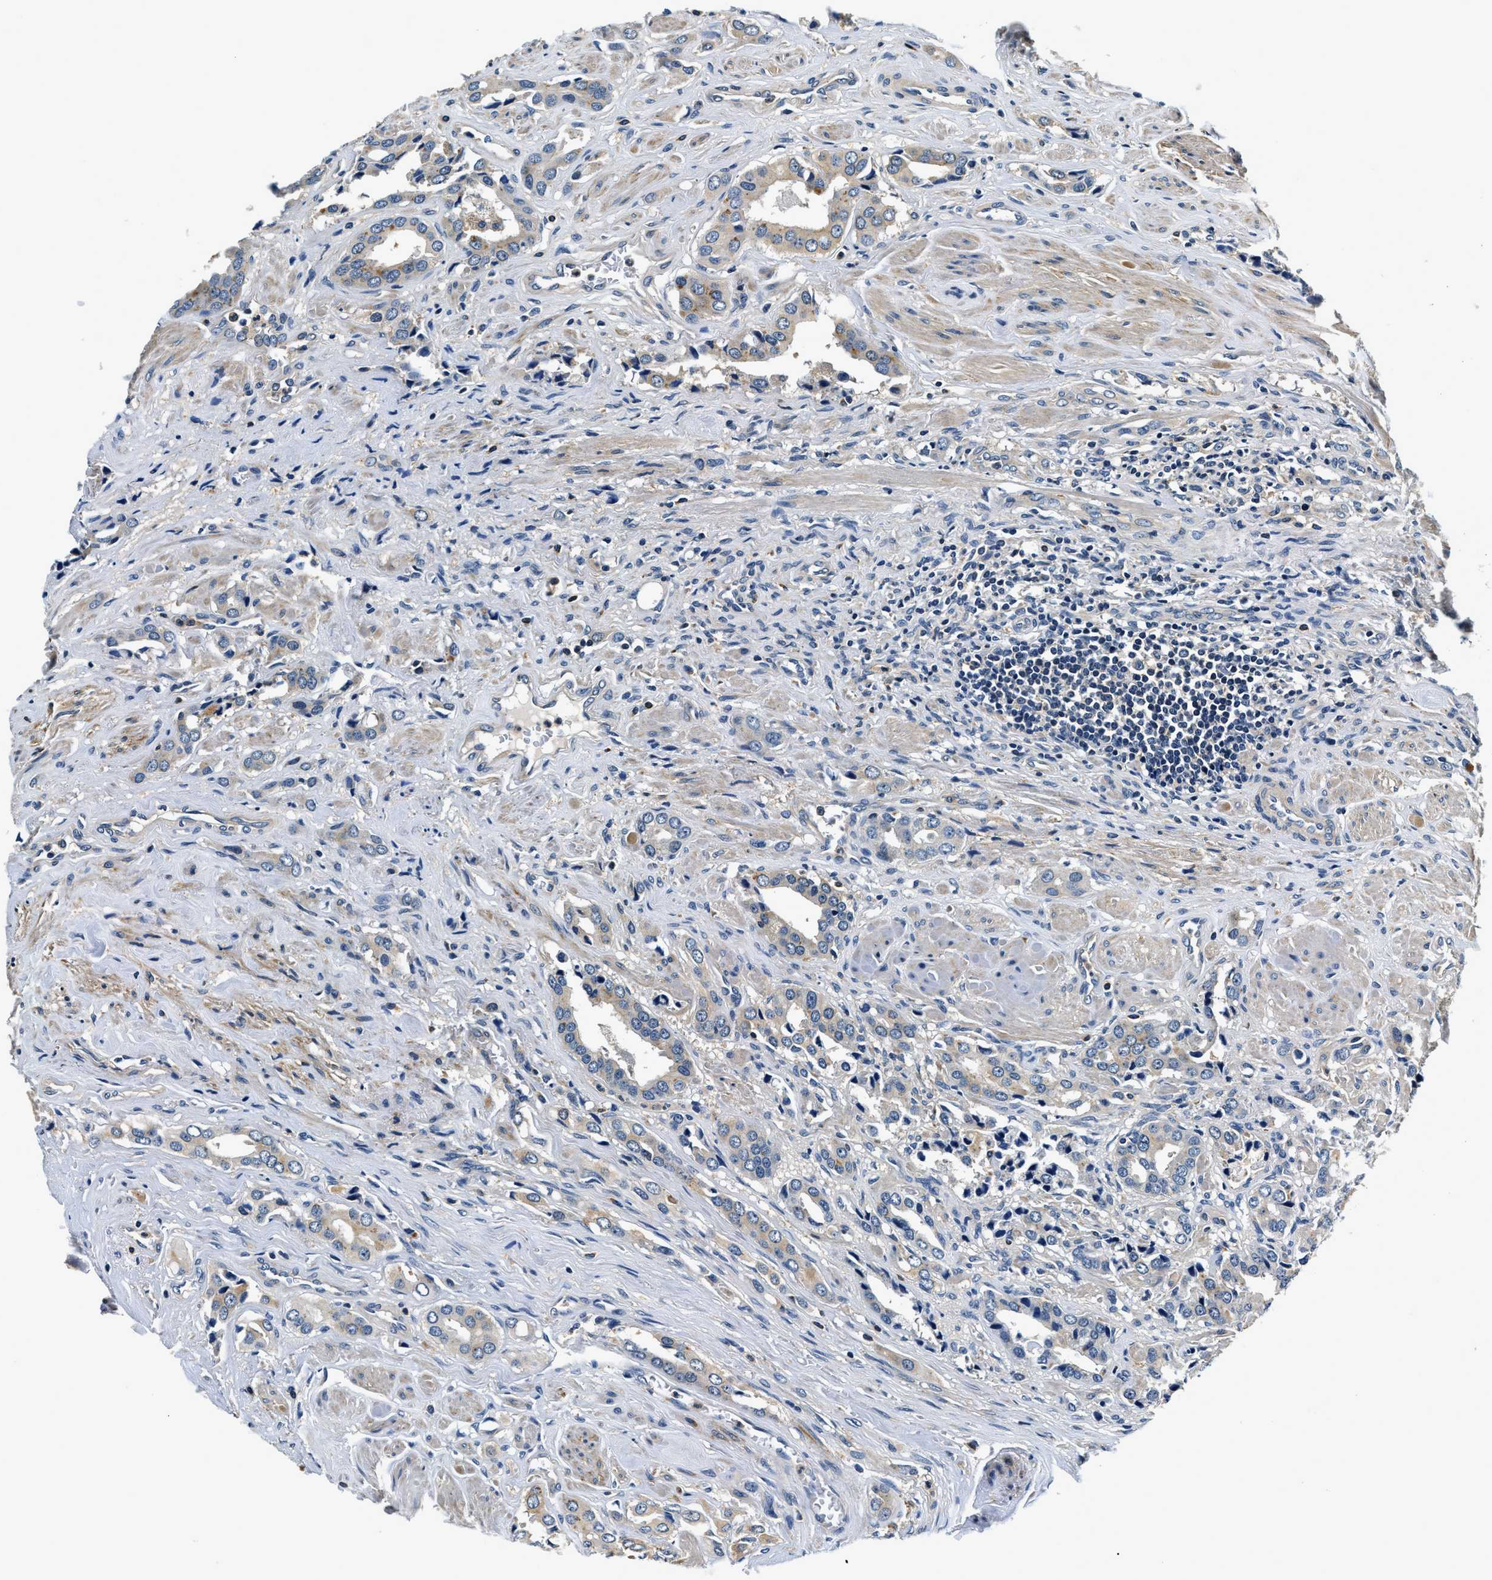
{"staining": {"intensity": "weak", "quantity": "25%-75%", "location": "cytoplasmic/membranous"}, "tissue": "prostate cancer", "cell_type": "Tumor cells", "image_type": "cancer", "snomed": [{"axis": "morphology", "description": "Adenocarcinoma, High grade"}, {"axis": "topography", "description": "Prostate"}], "caption": "There is low levels of weak cytoplasmic/membranous staining in tumor cells of prostate cancer, as demonstrated by immunohistochemical staining (brown color).", "gene": "RESF1", "patient": {"sex": "male", "age": 52}}